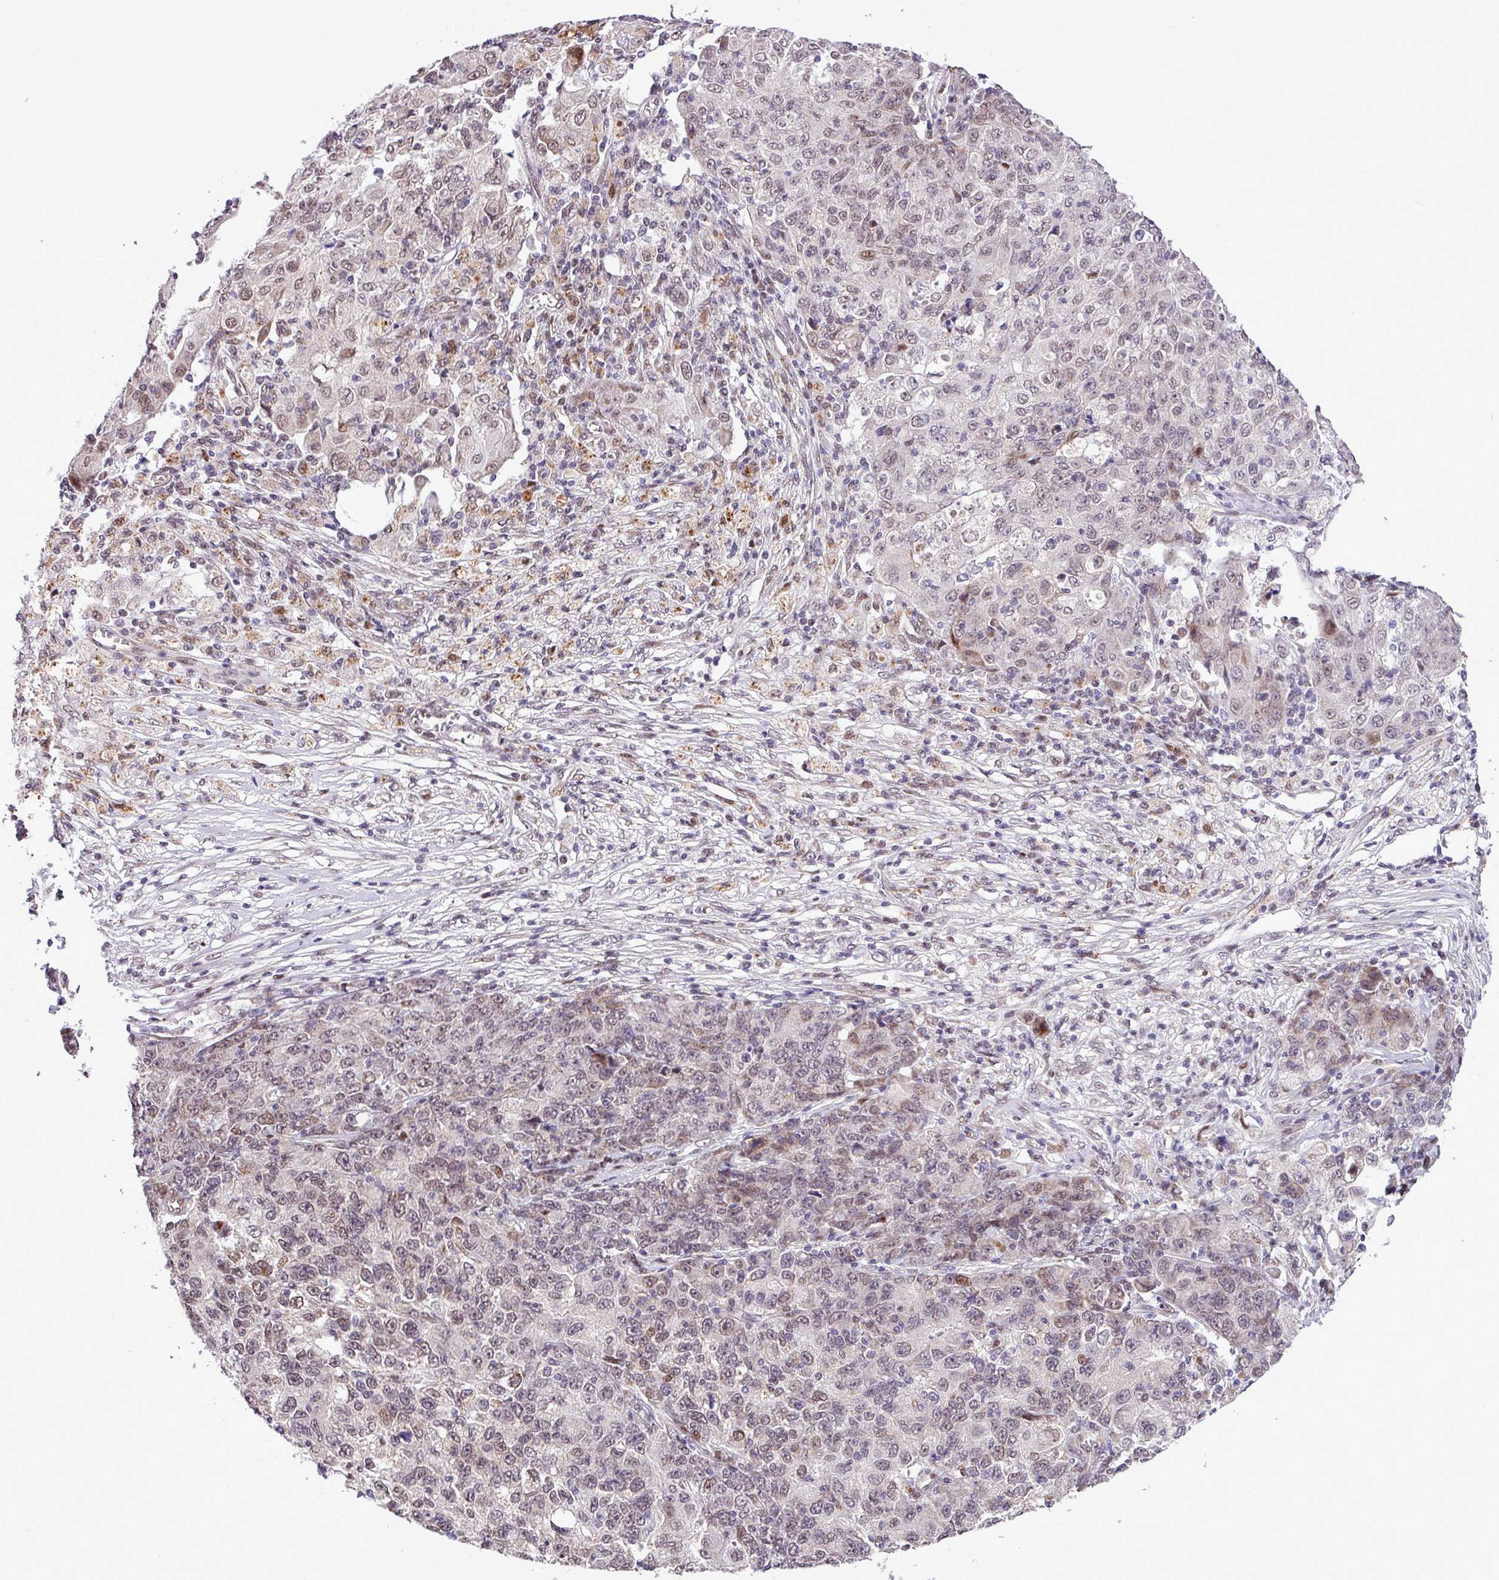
{"staining": {"intensity": "weak", "quantity": "25%-75%", "location": "nuclear"}, "tissue": "ovarian cancer", "cell_type": "Tumor cells", "image_type": "cancer", "snomed": [{"axis": "morphology", "description": "Carcinoma, endometroid"}, {"axis": "topography", "description": "Ovary"}], "caption": "A high-resolution micrograph shows IHC staining of ovarian cancer, which displays weak nuclear positivity in about 25%-75% of tumor cells.", "gene": "ZNF354A", "patient": {"sex": "female", "age": 42}}